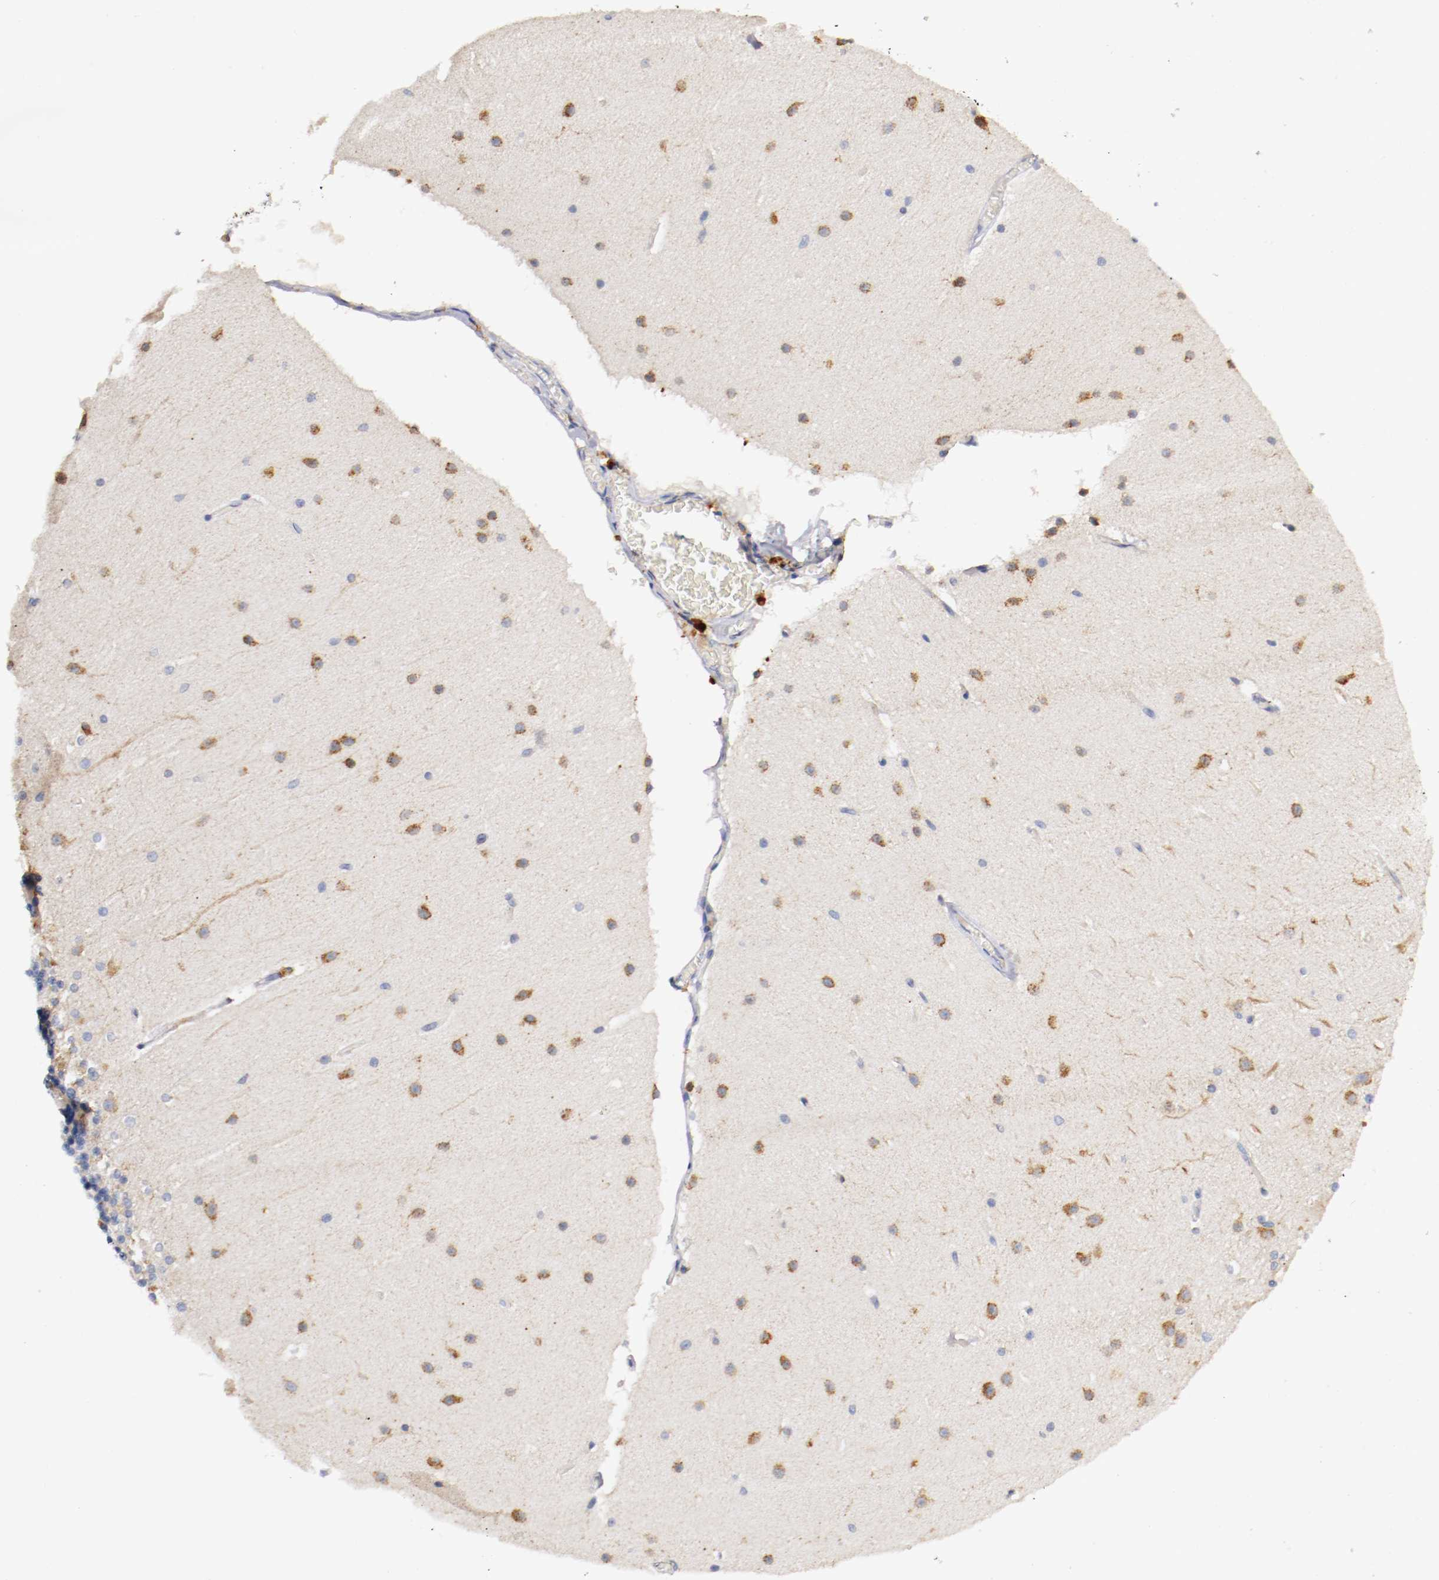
{"staining": {"intensity": "moderate", "quantity": "<25%", "location": "cytoplasmic/membranous"}, "tissue": "cerebellum", "cell_type": "Cells in granular layer", "image_type": "normal", "snomed": [{"axis": "morphology", "description": "Normal tissue, NOS"}, {"axis": "topography", "description": "Cerebellum"}], "caption": "Benign cerebellum shows moderate cytoplasmic/membranous positivity in approximately <25% of cells in granular layer, visualized by immunohistochemistry. Nuclei are stained in blue.", "gene": "TRAF2", "patient": {"sex": "female", "age": 19}}